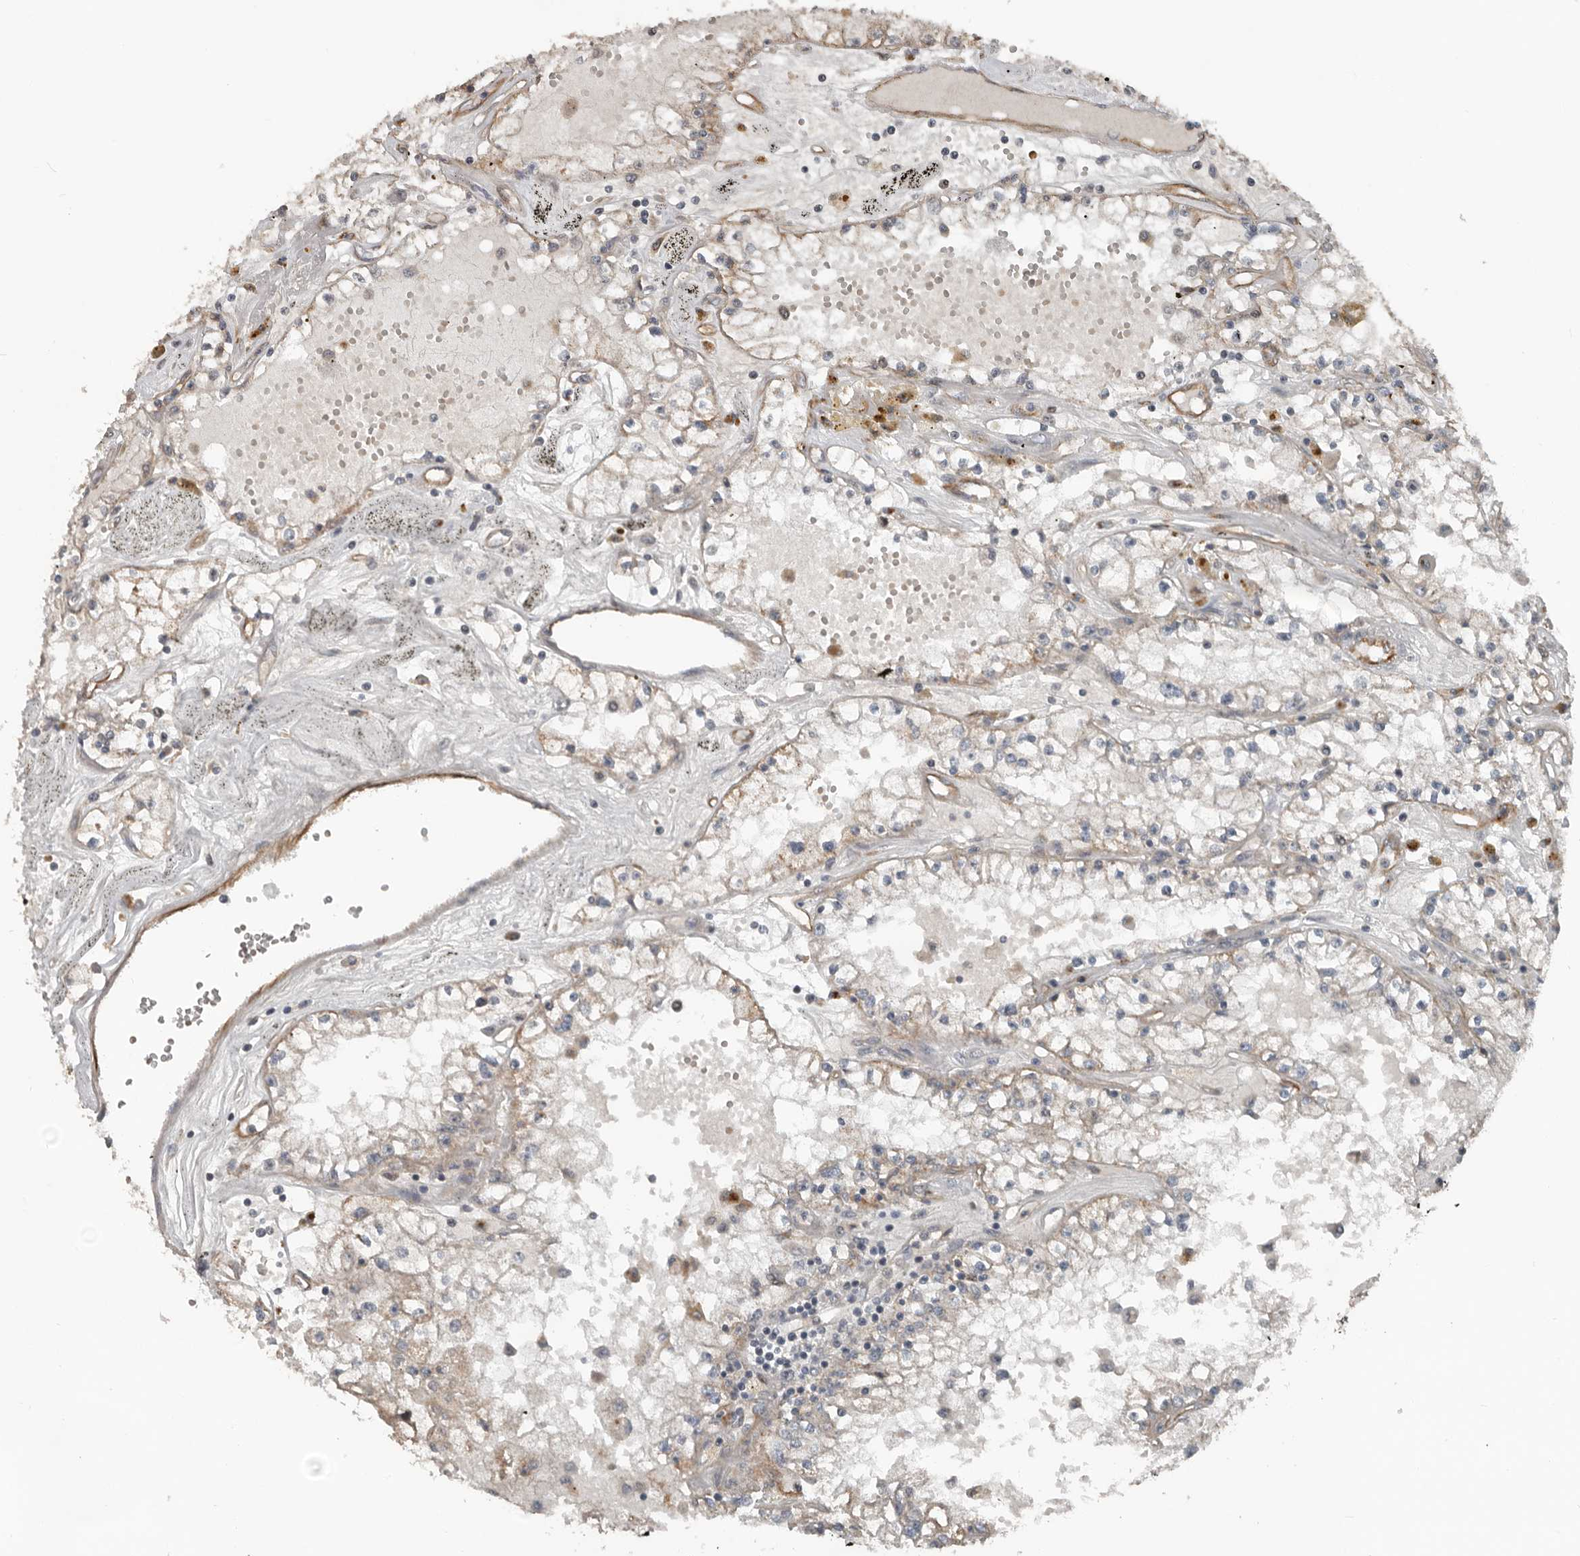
{"staining": {"intensity": "negative", "quantity": "none", "location": "none"}, "tissue": "renal cancer", "cell_type": "Tumor cells", "image_type": "cancer", "snomed": [{"axis": "morphology", "description": "Adenocarcinoma, NOS"}, {"axis": "topography", "description": "Kidney"}], "caption": "A high-resolution image shows IHC staining of renal adenocarcinoma, which reveals no significant staining in tumor cells.", "gene": "YOD1", "patient": {"sex": "male", "age": 56}}